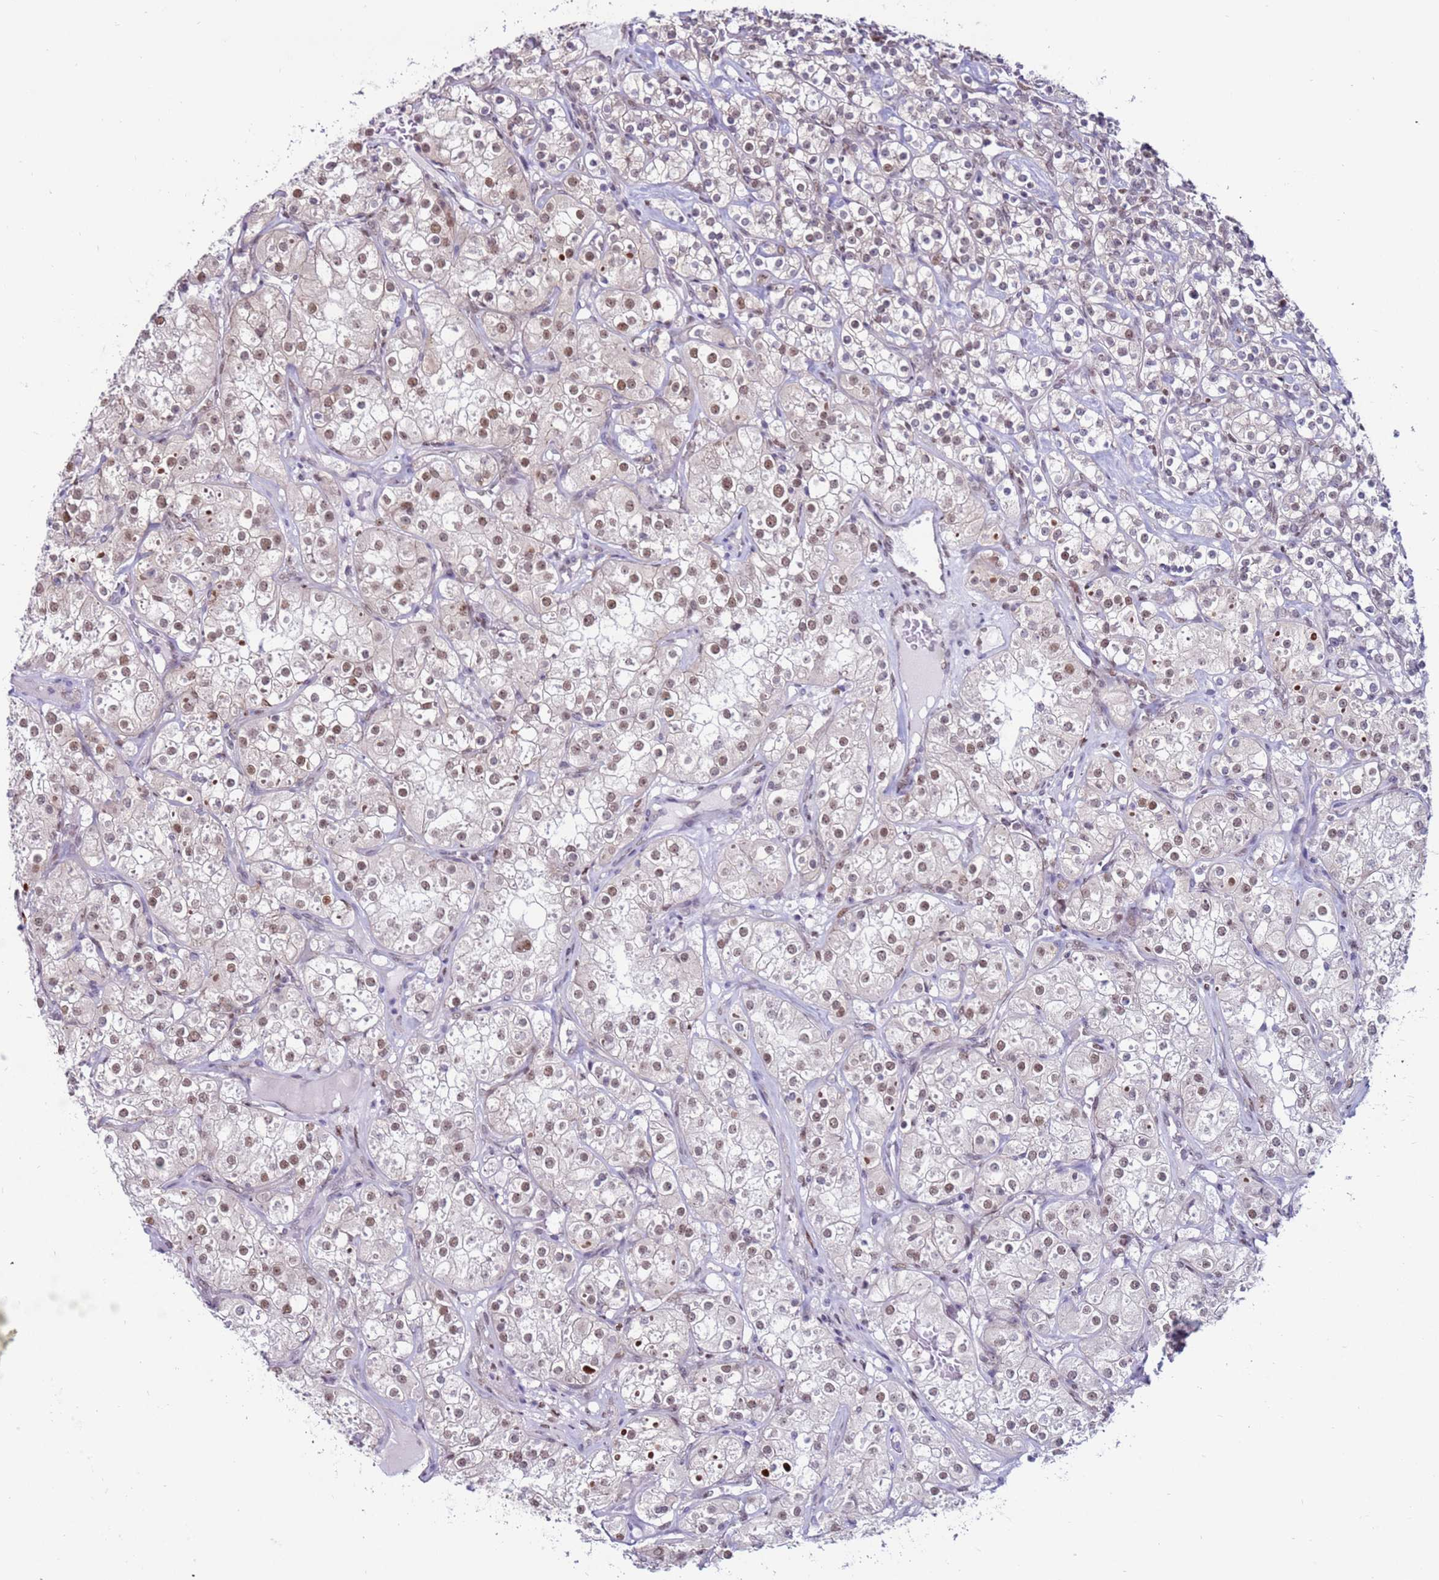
{"staining": {"intensity": "weak", "quantity": "25%-75%", "location": "nuclear"}, "tissue": "renal cancer", "cell_type": "Tumor cells", "image_type": "cancer", "snomed": [{"axis": "morphology", "description": "Adenocarcinoma, NOS"}, {"axis": "topography", "description": "Kidney"}], "caption": "Protein staining exhibits weak nuclear expression in about 25%-75% of tumor cells in renal adenocarcinoma. The protein of interest is stained brown, and the nuclei are stained in blue (DAB (3,3'-diaminobenzidine) IHC with brightfield microscopy, high magnification).", "gene": "KPNA4", "patient": {"sex": "male", "age": 77}}